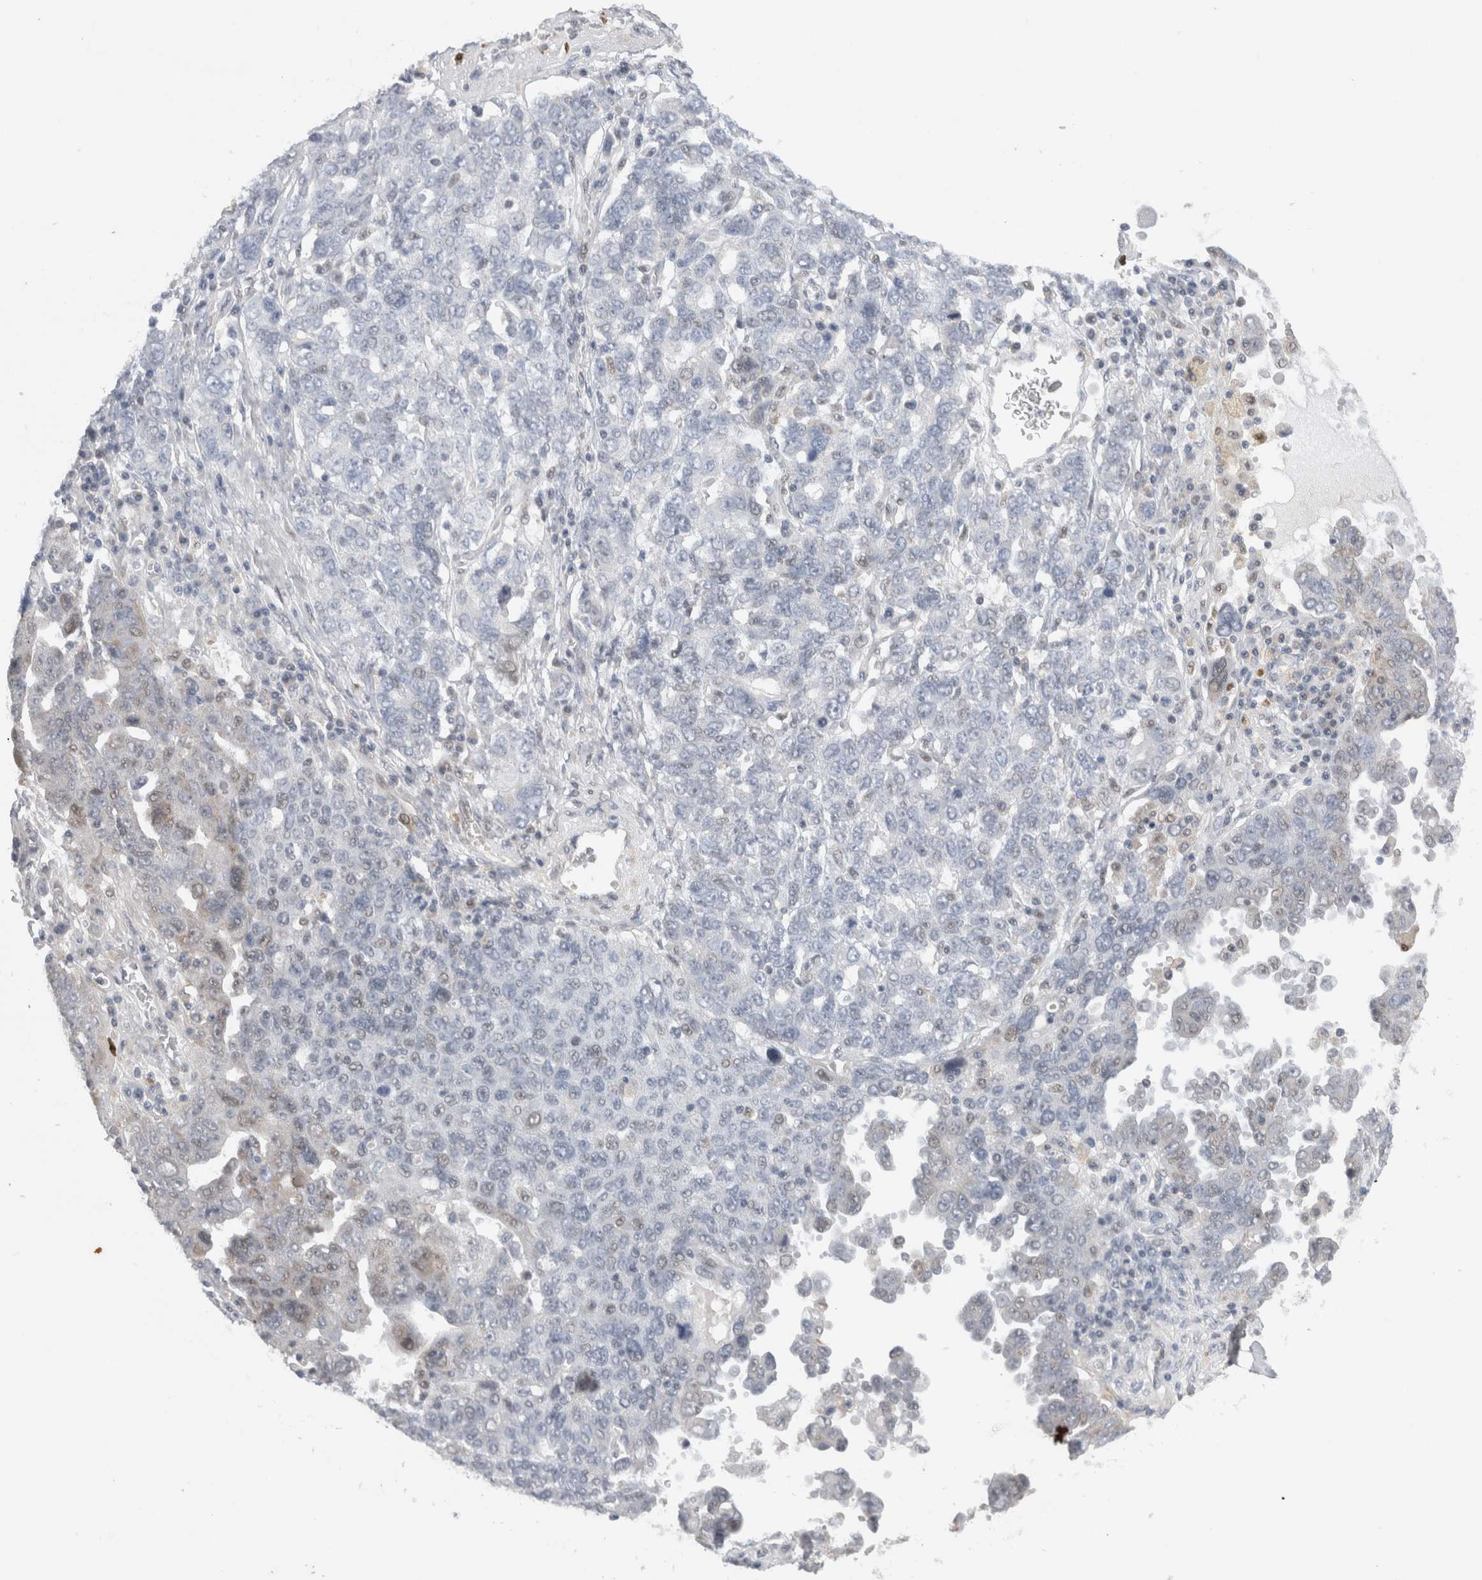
{"staining": {"intensity": "weak", "quantity": "<25%", "location": "cytoplasmic/membranous"}, "tissue": "ovarian cancer", "cell_type": "Tumor cells", "image_type": "cancer", "snomed": [{"axis": "morphology", "description": "Carcinoma, endometroid"}, {"axis": "topography", "description": "Ovary"}], "caption": "A photomicrograph of ovarian cancer (endometroid carcinoma) stained for a protein demonstrates no brown staining in tumor cells.", "gene": "AGMAT", "patient": {"sex": "female", "age": 62}}